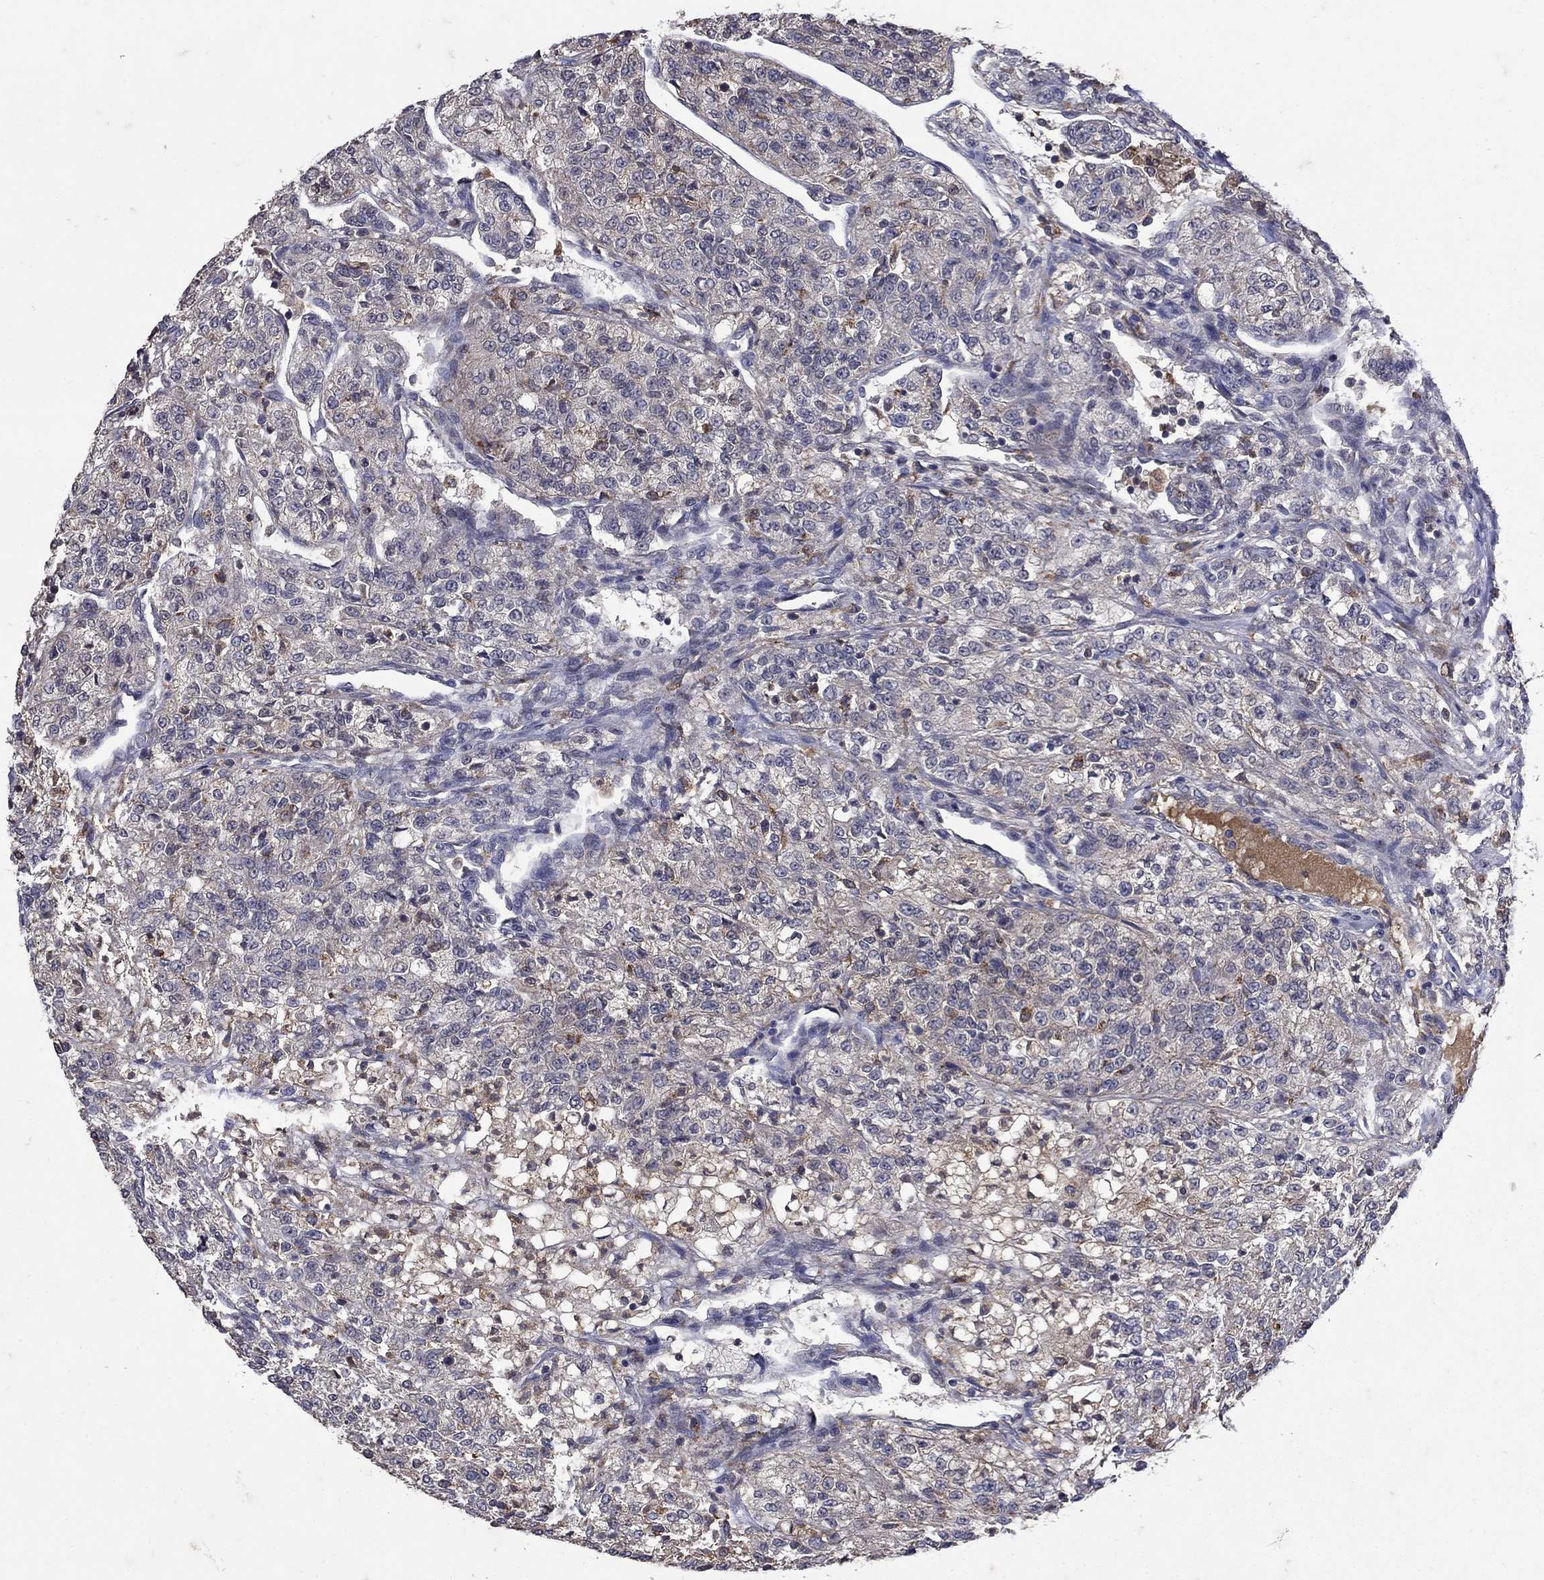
{"staining": {"intensity": "negative", "quantity": "none", "location": "none"}, "tissue": "renal cancer", "cell_type": "Tumor cells", "image_type": "cancer", "snomed": [{"axis": "morphology", "description": "Adenocarcinoma, NOS"}, {"axis": "topography", "description": "Kidney"}], "caption": "Adenocarcinoma (renal) stained for a protein using immunohistochemistry (IHC) exhibits no positivity tumor cells.", "gene": "NPC2", "patient": {"sex": "female", "age": 63}}